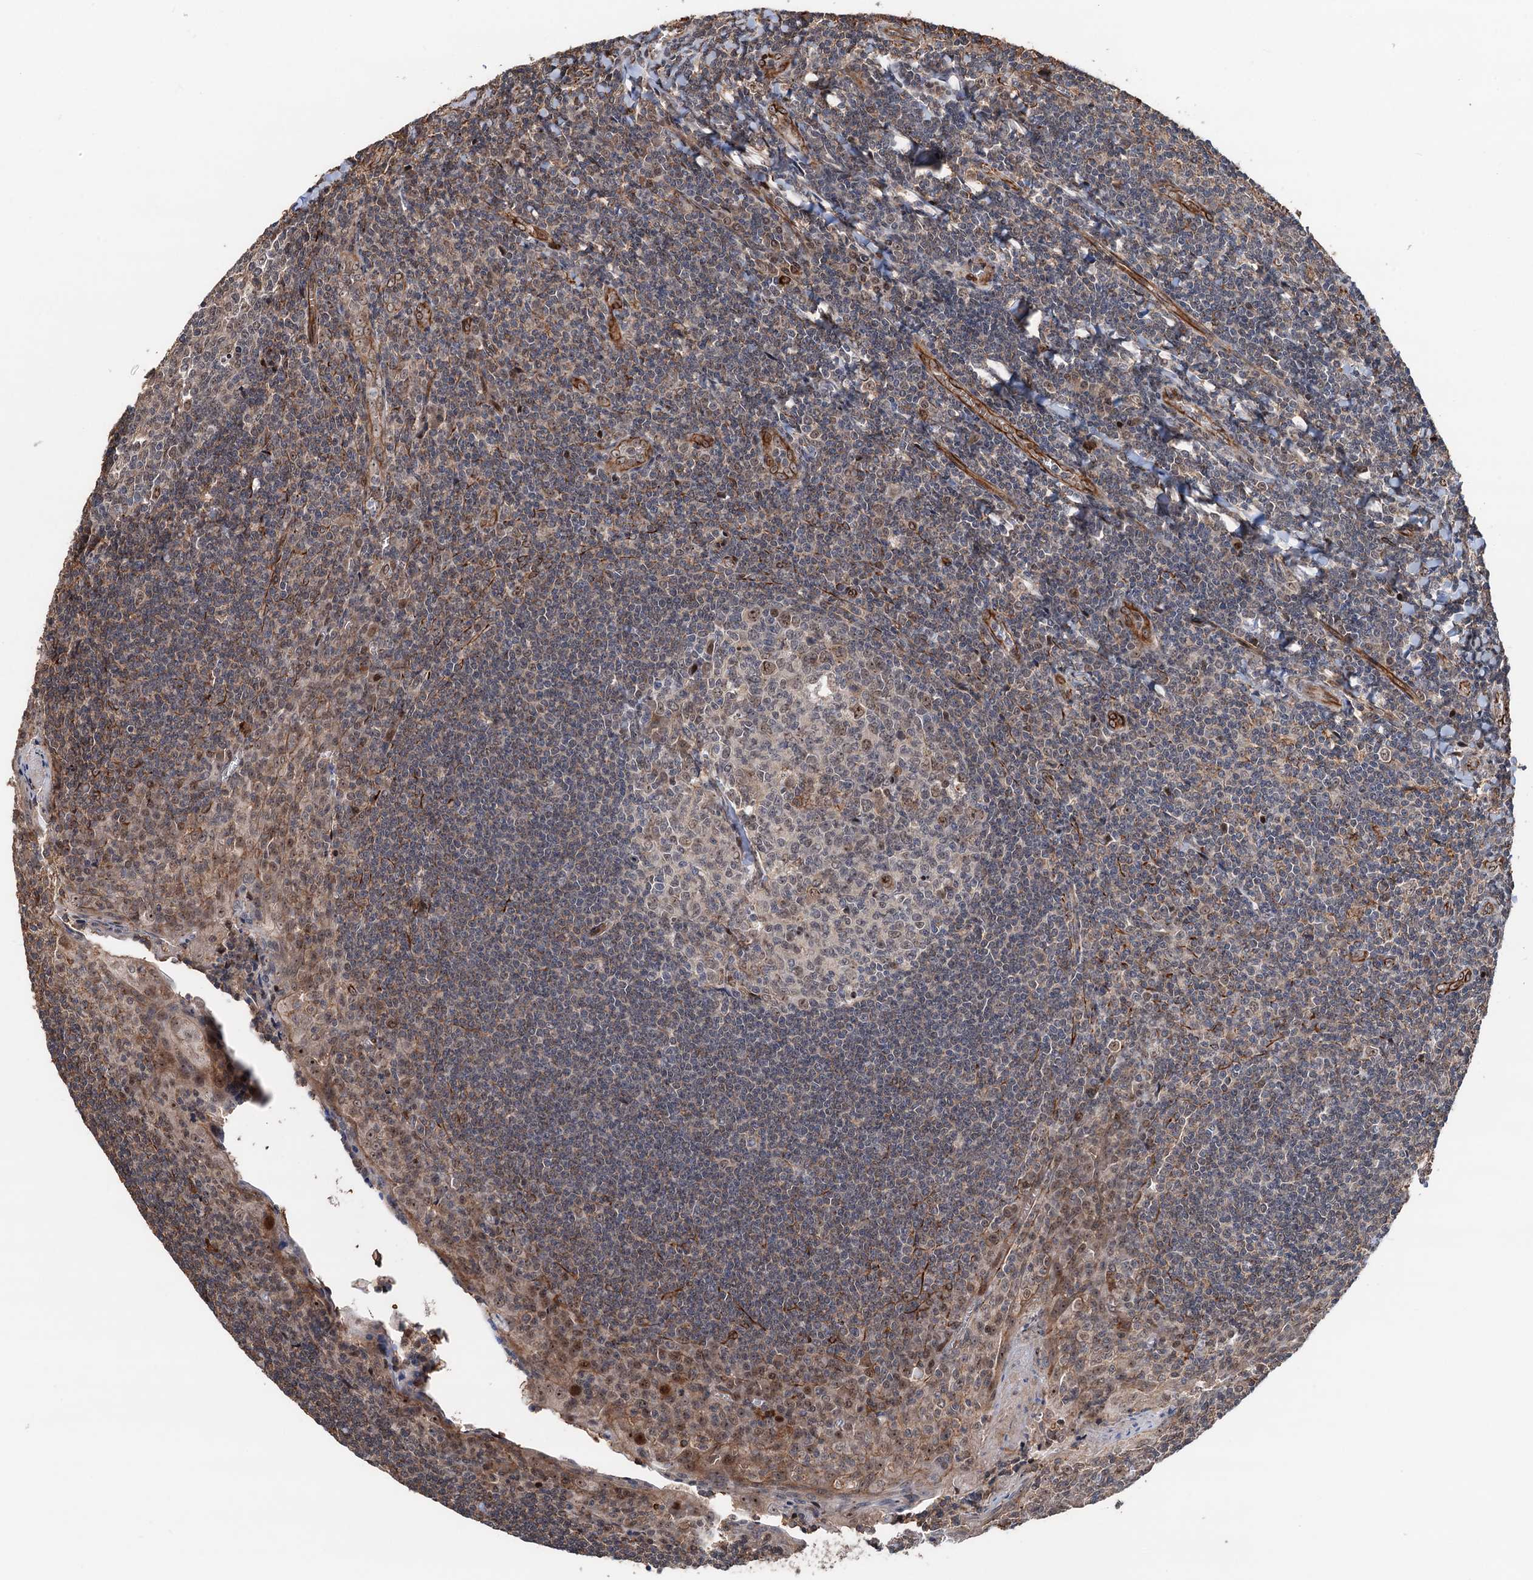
{"staining": {"intensity": "weak", "quantity": "<25%", "location": "nuclear"}, "tissue": "tonsil", "cell_type": "Germinal center cells", "image_type": "normal", "snomed": [{"axis": "morphology", "description": "Normal tissue, NOS"}, {"axis": "topography", "description": "Tonsil"}], "caption": "Germinal center cells are negative for brown protein staining in unremarkable tonsil. (DAB IHC visualized using brightfield microscopy, high magnification).", "gene": "TMA16", "patient": {"sex": "male", "age": 27}}